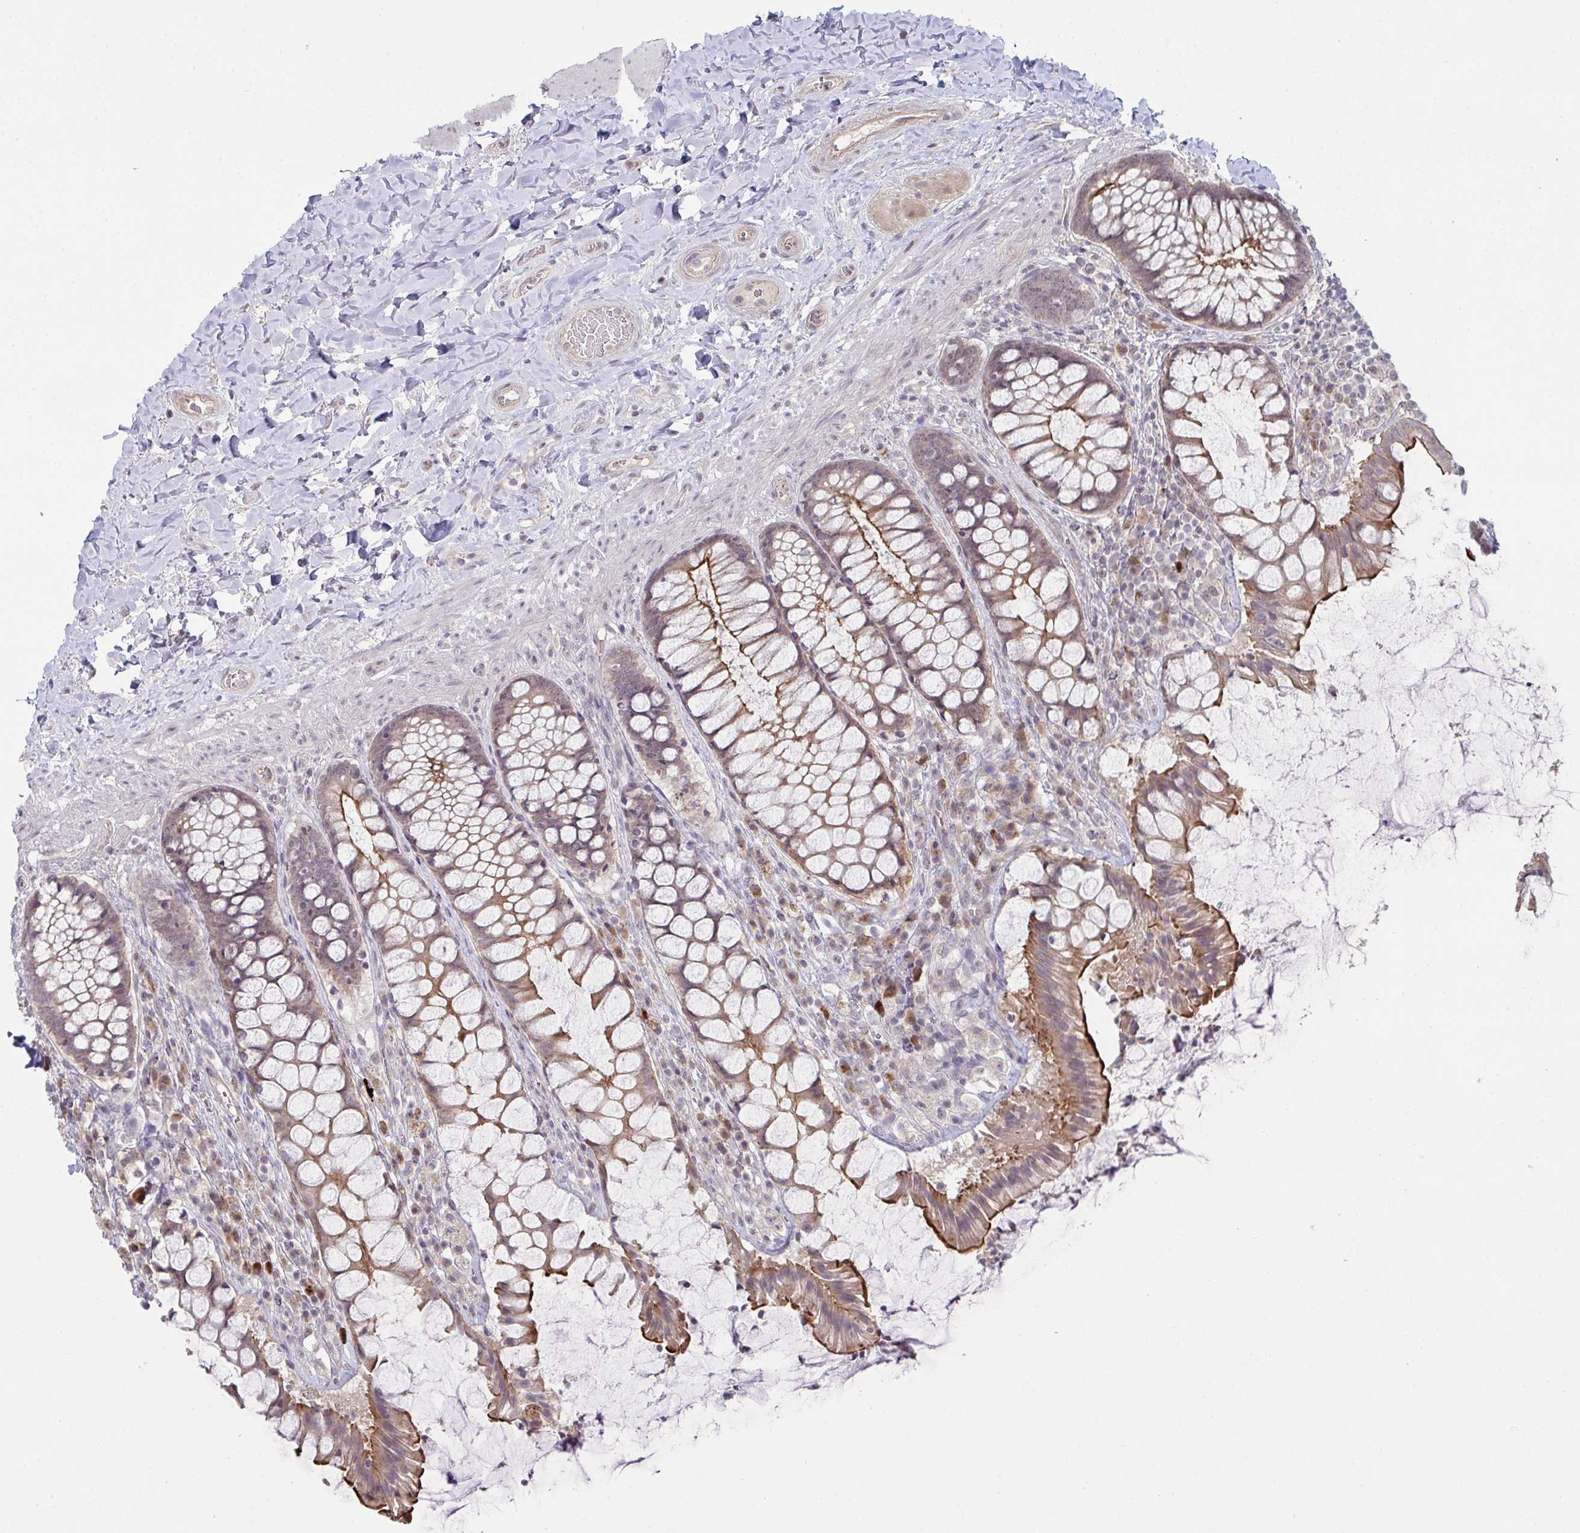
{"staining": {"intensity": "moderate", "quantity": ">75%", "location": "cytoplasmic/membranous"}, "tissue": "rectum", "cell_type": "Glandular cells", "image_type": "normal", "snomed": [{"axis": "morphology", "description": "Normal tissue, NOS"}, {"axis": "topography", "description": "Rectum"}], "caption": "Immunohistochemical staining of benign rectum exhibits medium levels of moderate cytoplasmic/membranous expression in approximately >75% of glandular cells. The staining was performed using DAB (3,3'-diaminobenzidine) to visualize the protein expression in brown, while the nuclei were stained in blue with hematoxylin (Magnification: 20x).", "gene": "ZNF214", "patient": {"sex": "female", "age": 58}}